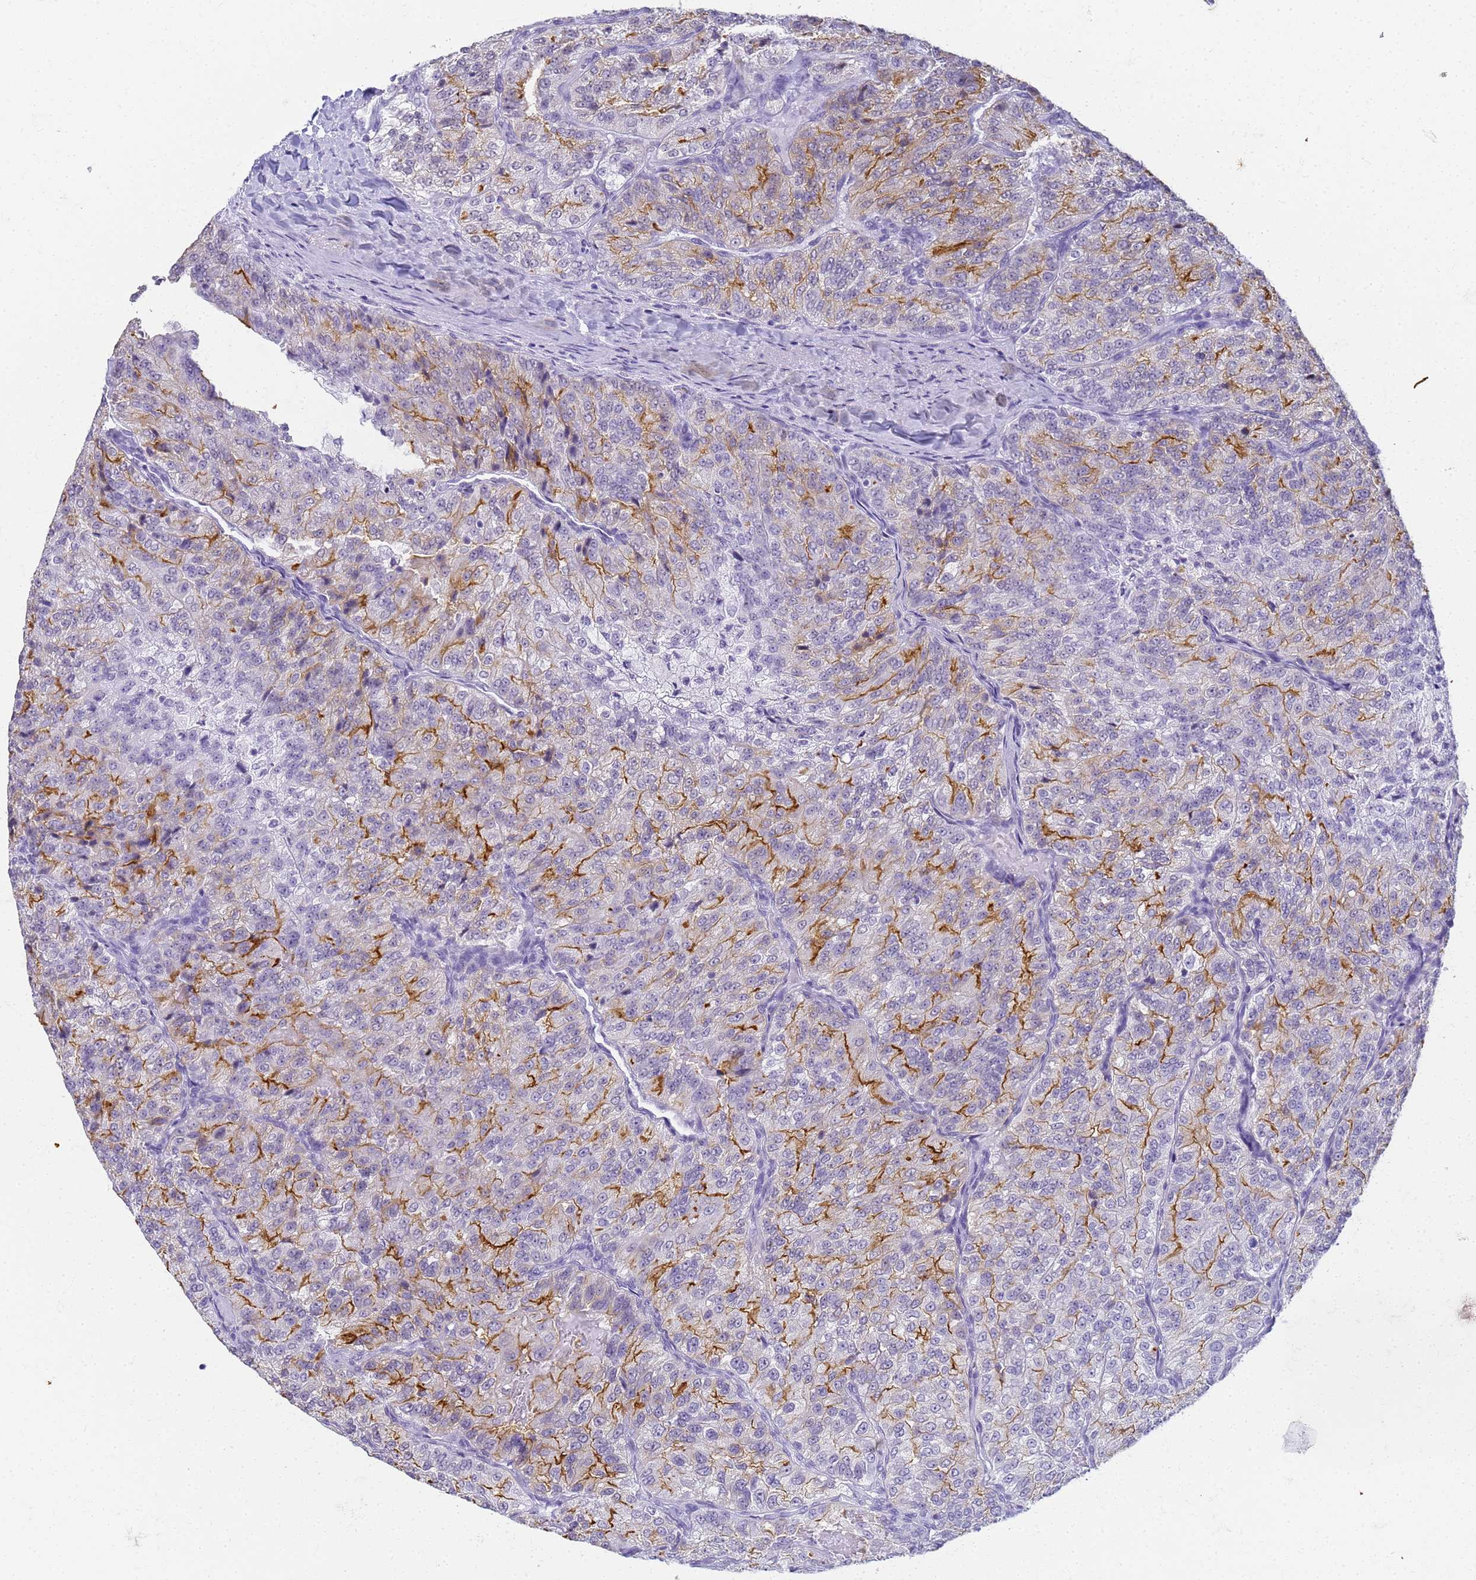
{"staining": {"intensity": "moderate", "quantity": "25%-75%", "location": "cytoplasmic/membranous"}, "tissue": "renal cancer", "cell_type": "Tumor cells", "image_type": "cancer", "snomed": [{"axis": "morphology", "description": "Adenocarcinoma, NOS"}, {"axis": "topography", "description": "Kidney"}], "caption": "Renal cancer (adenocarcinoma) stained with a brown dye demonstrates moderate cytoplasmic/membranous positive staining in about 25%-75% of tumor cells.", "gene": "SLC7A9", "patient": {"sex": "female", "age": 63}}